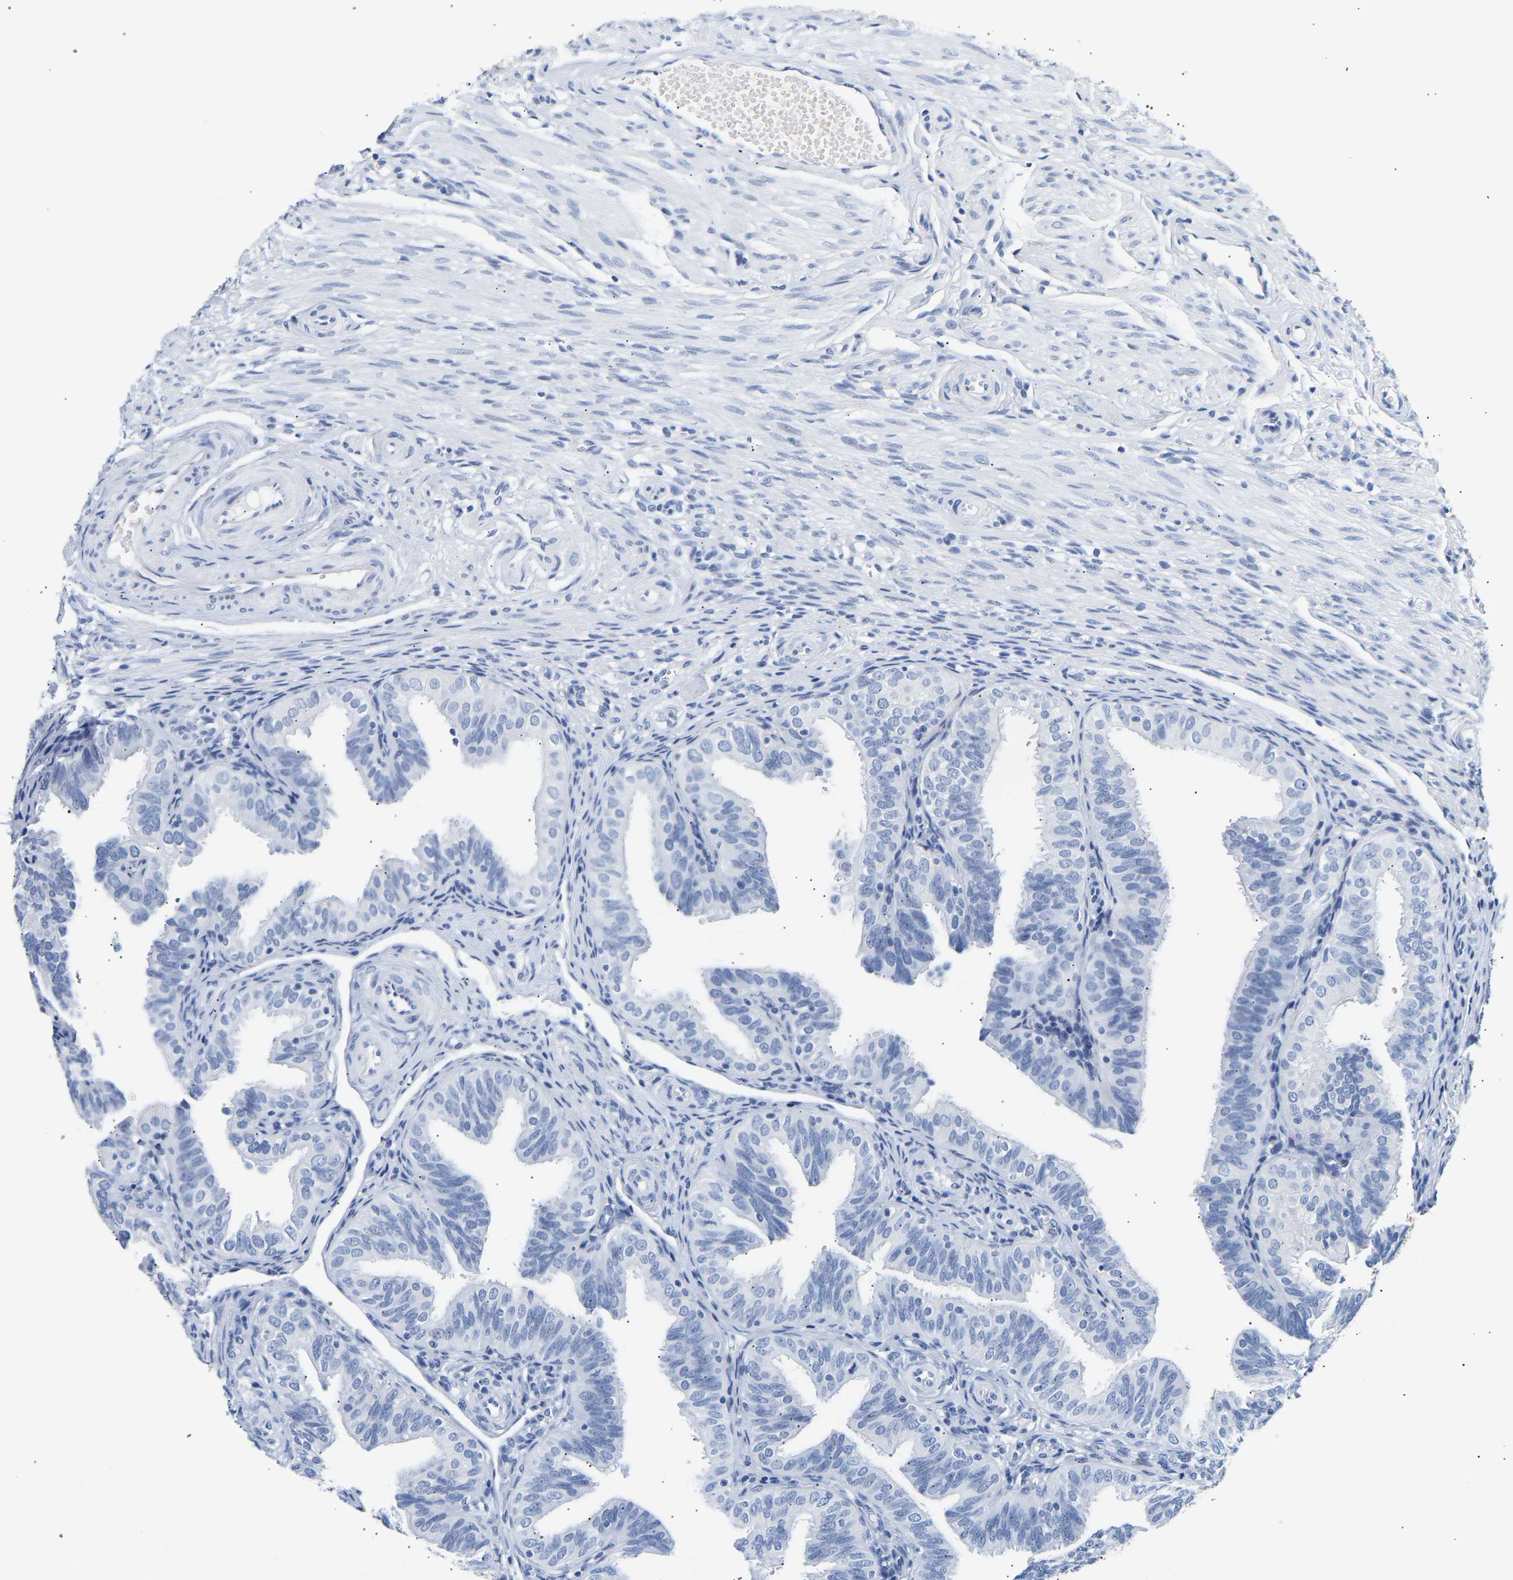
{"staining": {"intensity": "negative", "quantity": "none", "location": "none"}, "tissue": "fallopian tube", "cell_type": "Glandular cells", "image_type": "normal", "snomed": [{"axis": "morphology", "description": "Normal tissue, NOS"}, {"axis": "topography", "description": "Fallopian tube"}], "caption": "Immunohistochemistry (IHC) image of unremarkable fallopian tube: fallopian tube stained with DAB displays no significant protein positivity in glandular cells. (DAB (3,3'-diaminobenzidine) immunohistochemistry (IHC), high magnification).", "gene": "SPINK2", "patient": {"sex": "female", "age": 35}}